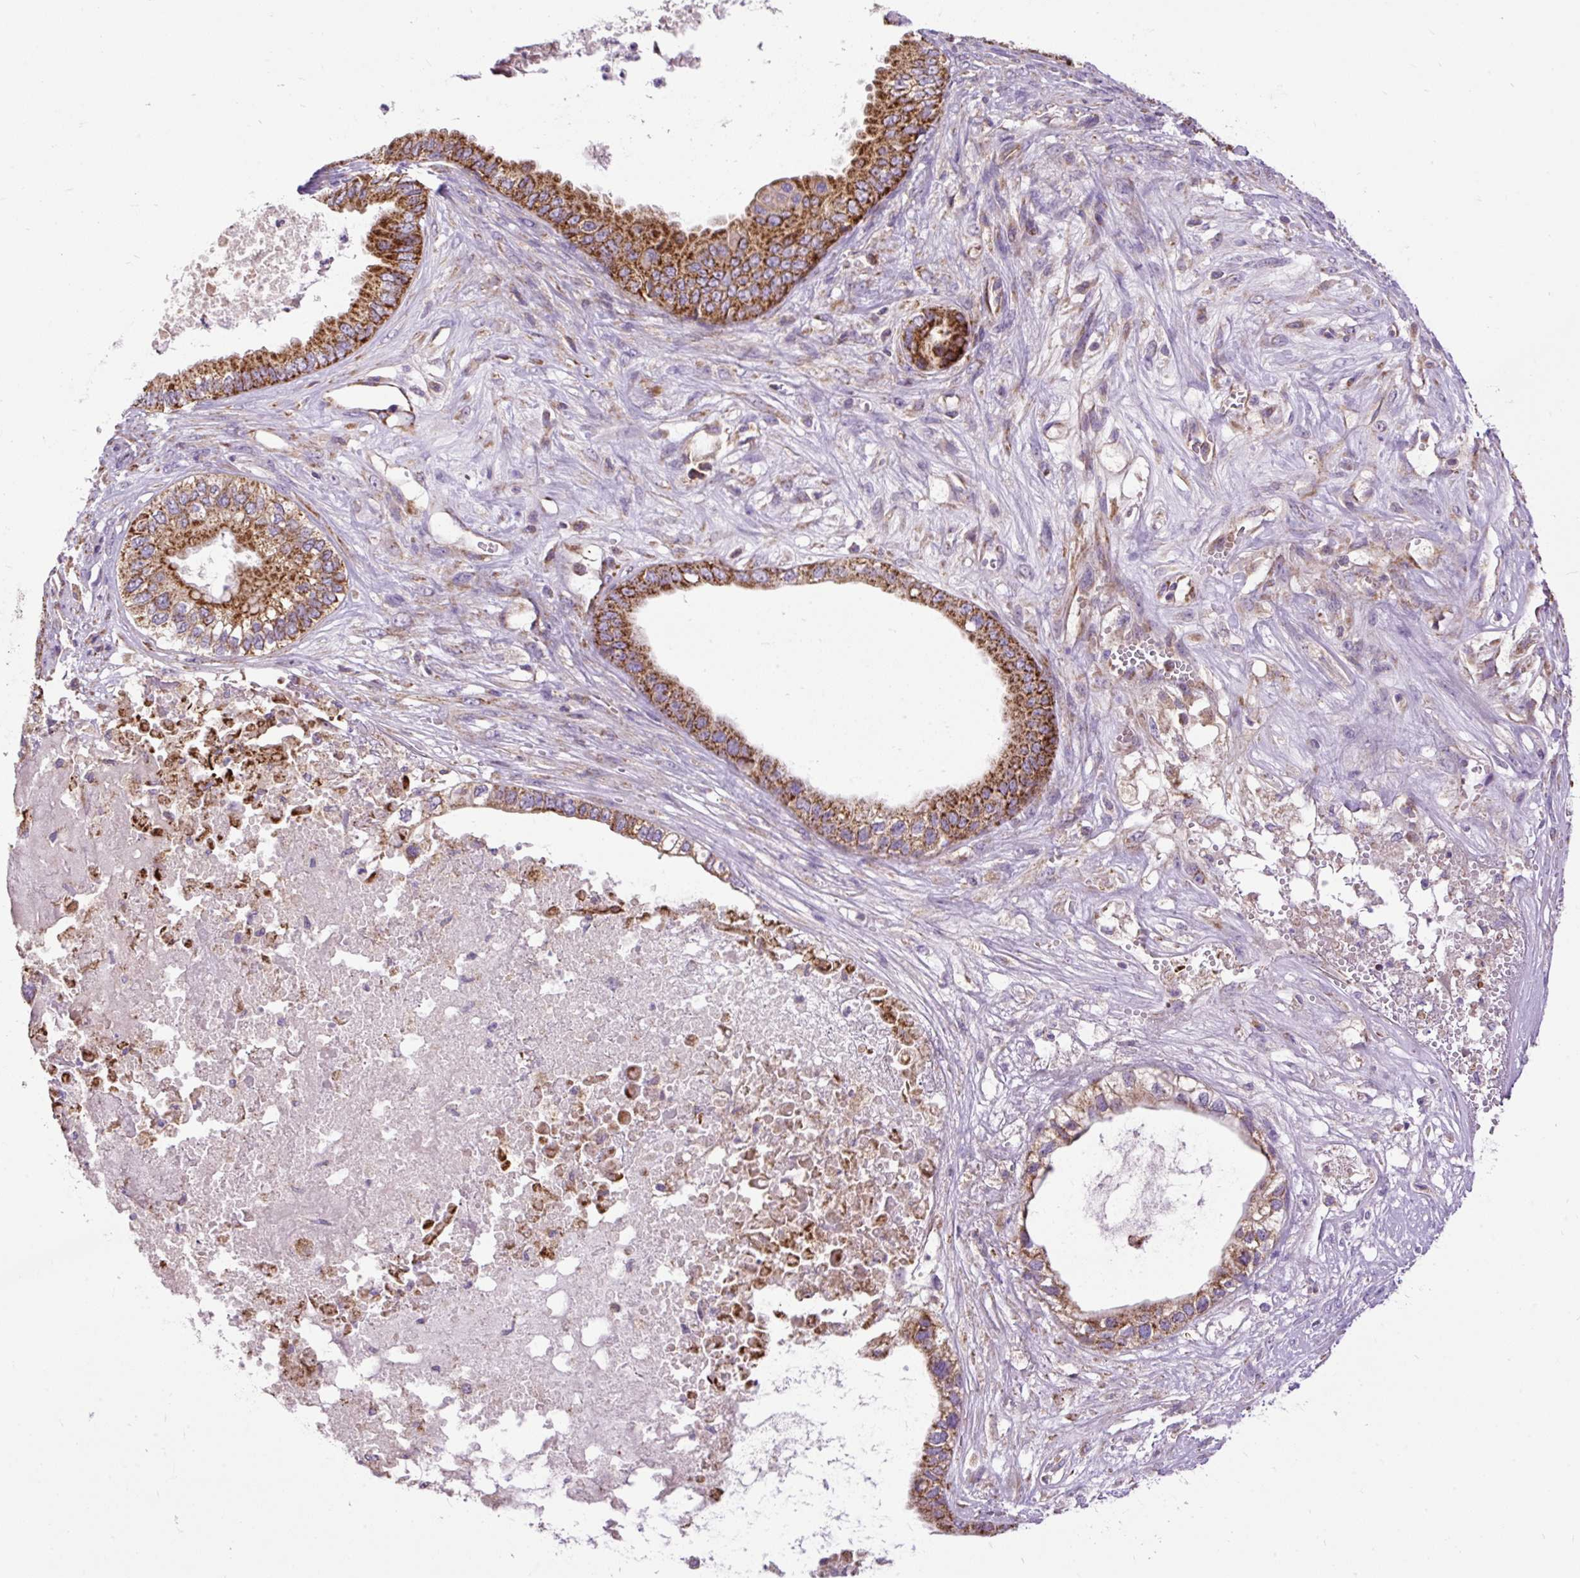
{"staining": {"intensity": "strong", "quantity": ">75%", "location": "cytoplasmic/membranous"}, "tissue": "ovarian cancer", "cell_type": "Tumor cells", "image_type": "cancer", "snomed": [{"axis": "morphology", "description": "Cystadenocarcinoma, mucinous, NOS"}, {"axis": "topography", "description": "Ovary"}], "caption": "Ovarian cancer (mucinous cystadenocarcinoma) stained for a protein (brown) demonstrates strong cytoplasmic/membranous positive expression in about >75% of tumor cells.", "gene": "TOMM40", "patient": {"sex": "female", "age": 80}}